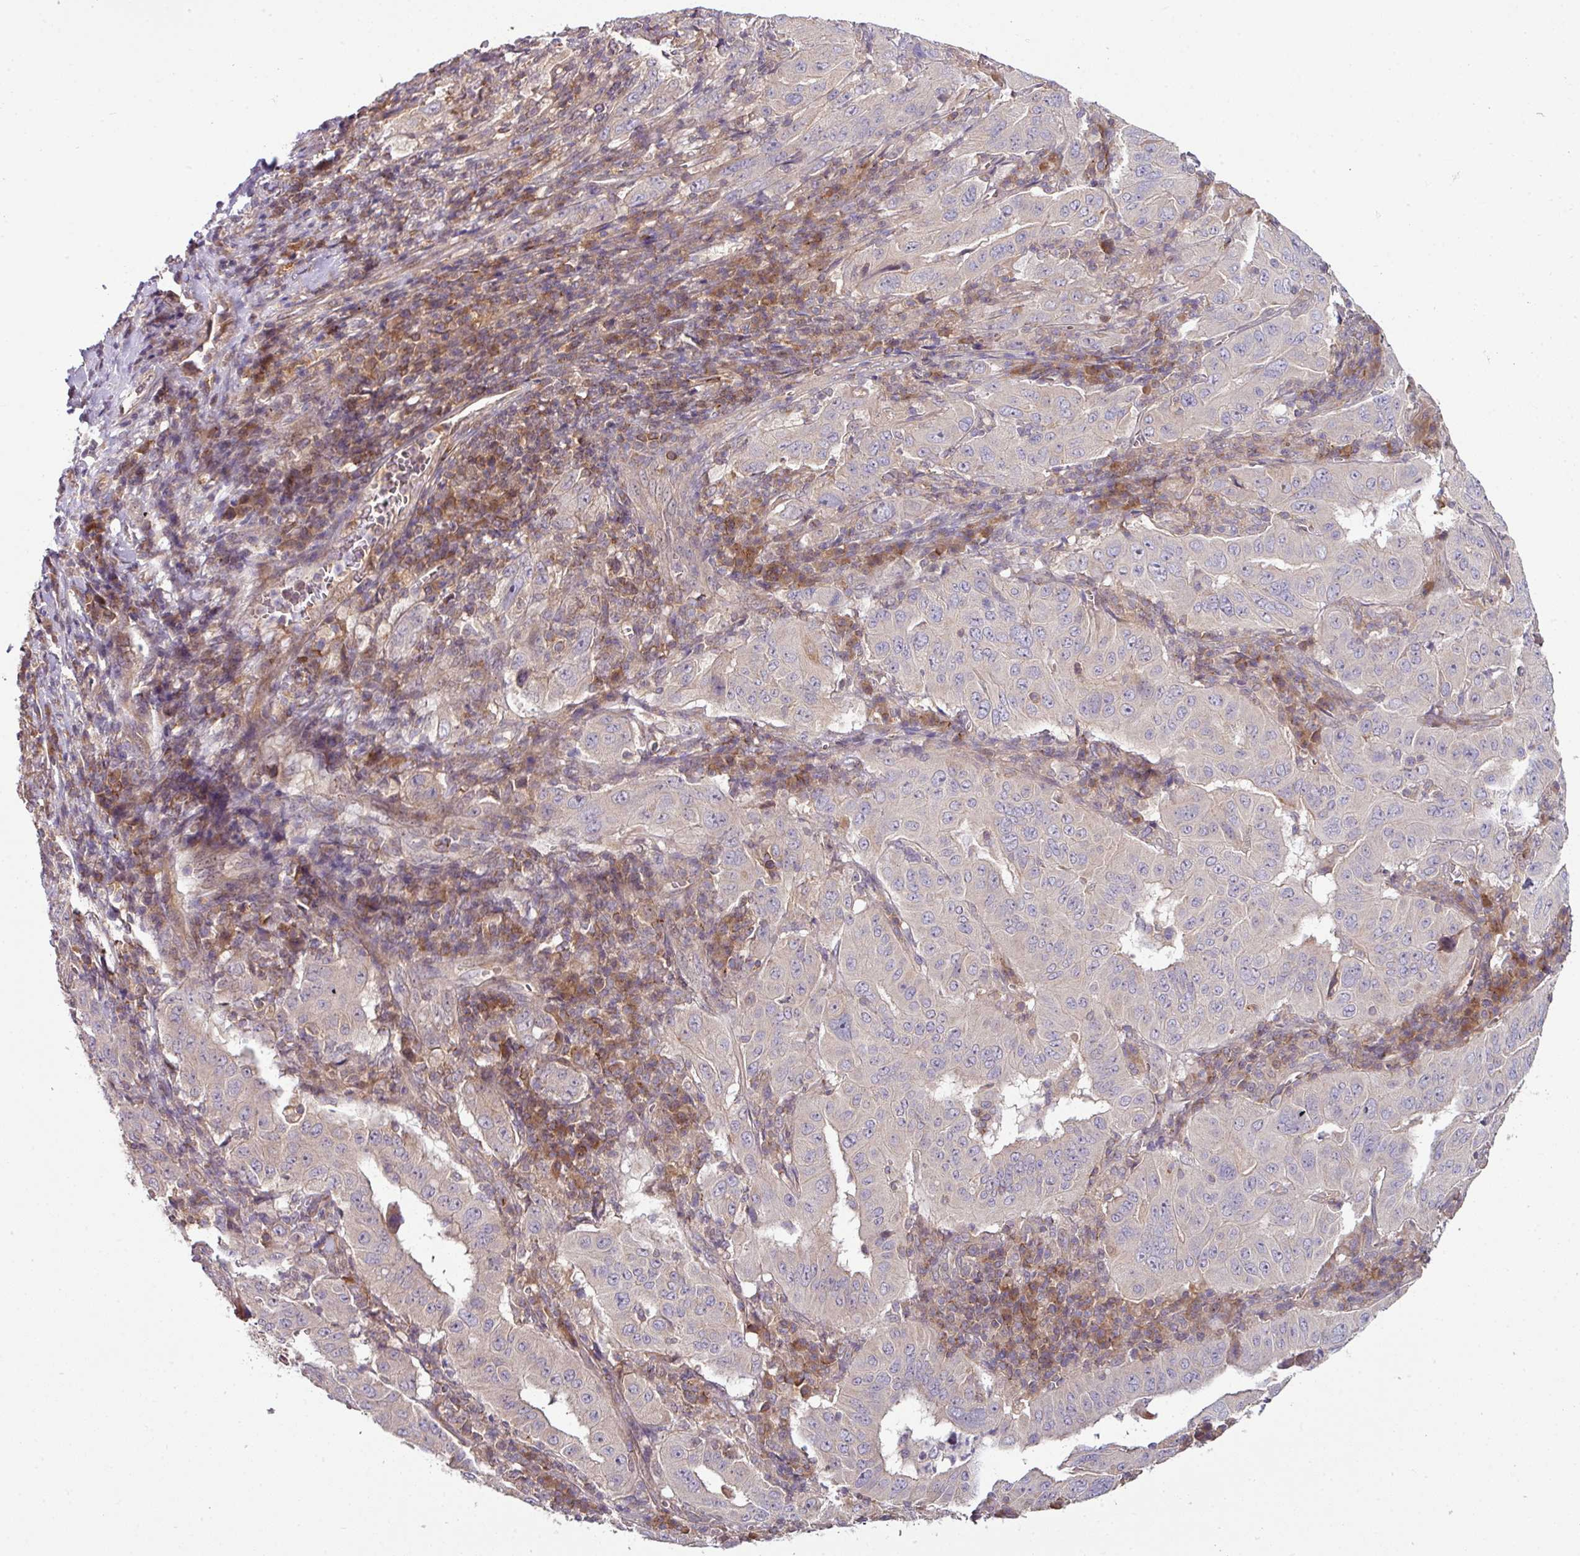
{"staining": {"intensity": "negative", "quantity": "none", "location": "none"}, "tissue": "pancreatic cancer", "cell_type": "Tumor cells", "image_type": "cancer", "snomed": [{"axis": "morphology", "description": "Adenocarcinoma, NOS"}, {"axis": "topography", "description": "Pancreas"}], "caption": "Immunohistochemical staining of pancreatic adenocarcinoma demonstrates no significant expression in tumor cells. The staining is performed using DAB (3,3'-diaminobenzidine) brown chromogen with nuclei counter-stained in using hematoxylin.", "gene": "SLAMF6", "patient": {"sex": "male", "age": 63}}